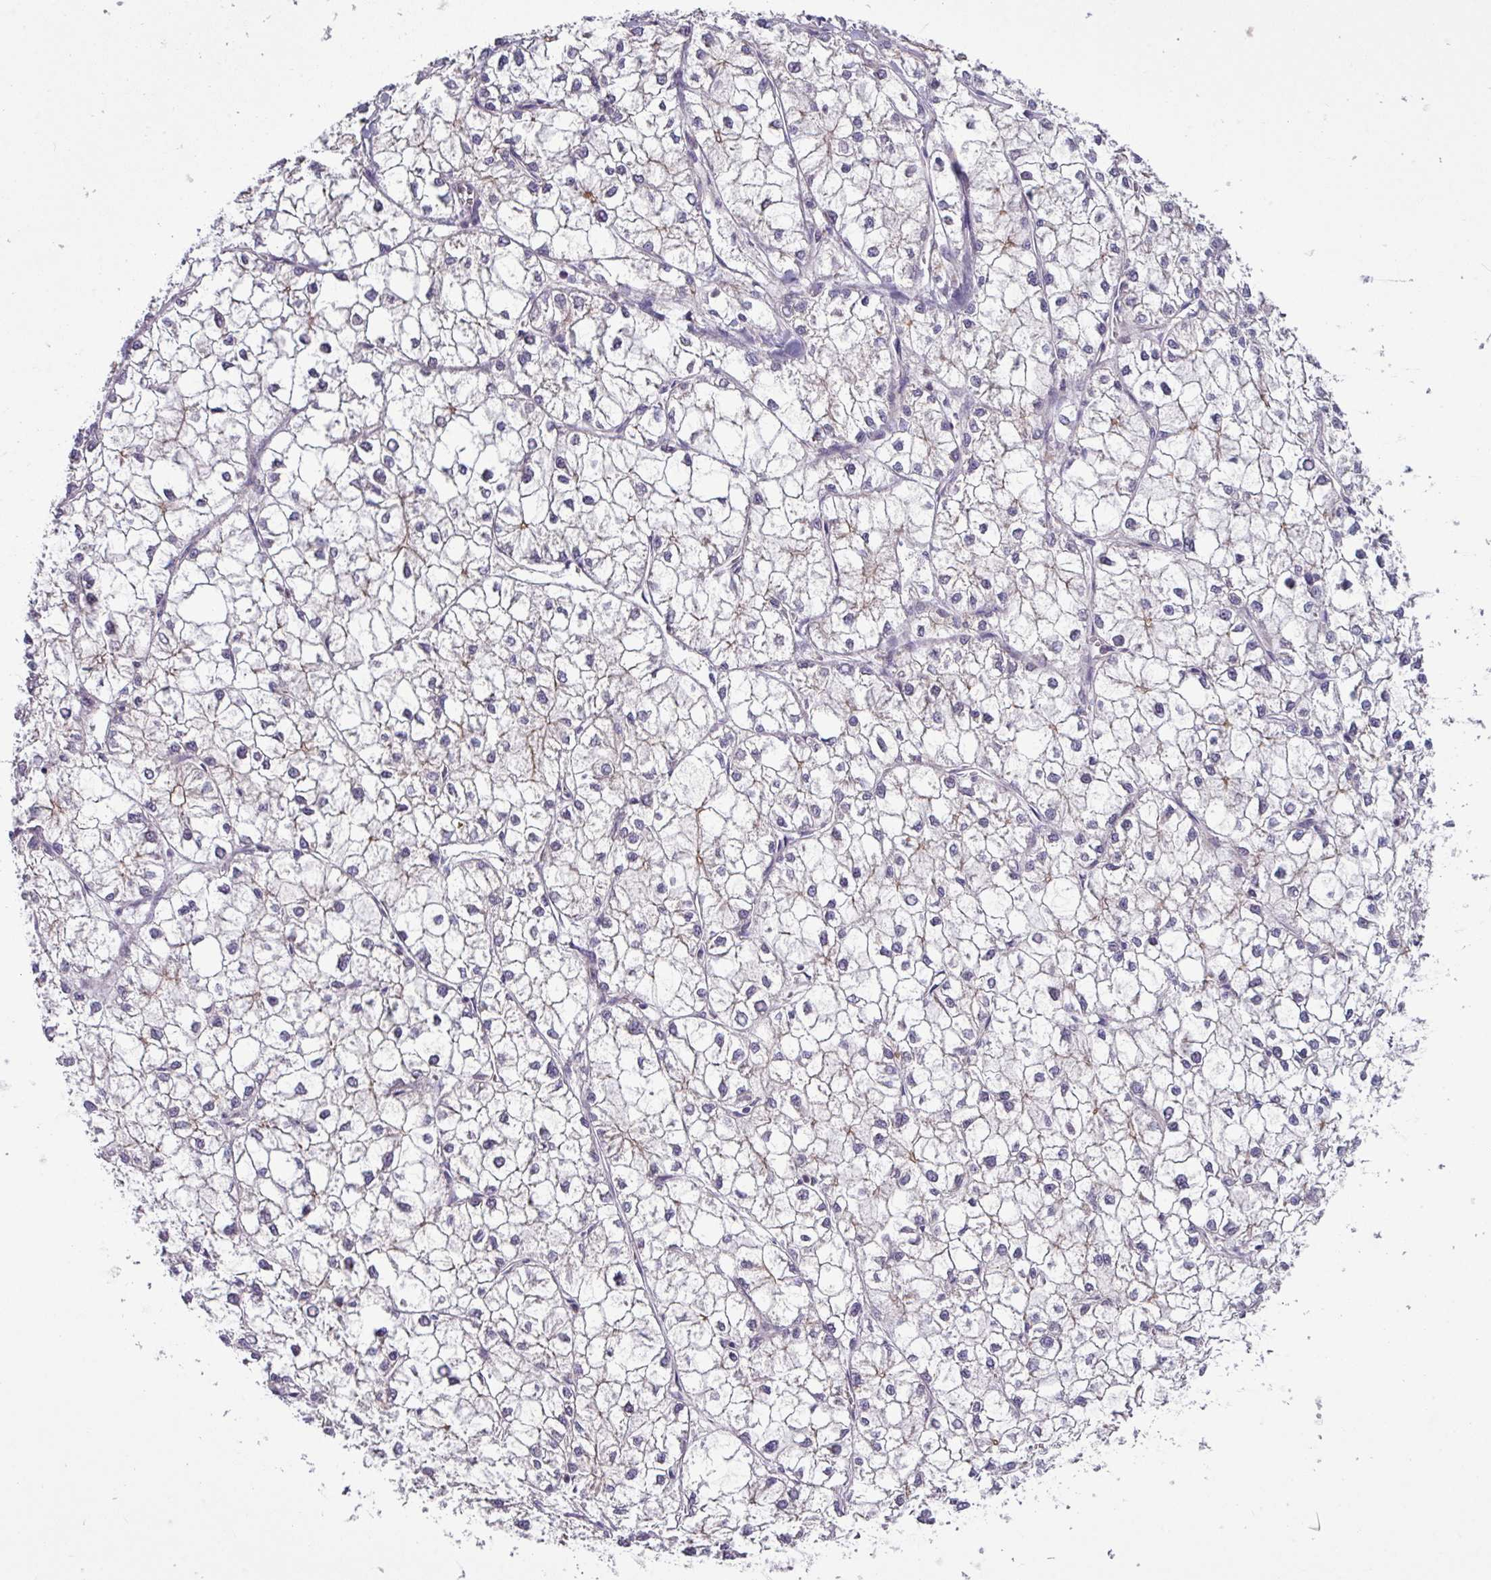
{"staining": {"intensity": "negative", "quantity": "none", "location": "none"}, "tissue": "liver cancer", "cell_type": "Tumor cells", "image_type": "cancer", "snomed": [{"axis": "morphology", "description": "Carcinoma, Hepatocellular, NOS"}, {"axis": "topography", "description": "Liver"}], "caption": "DAB immunohistochemical staining of human liver cancer exhibits no significant expression in tumor cells.", "gene": "TMEM62", "patient": {"sex": "female", "age": 43}}